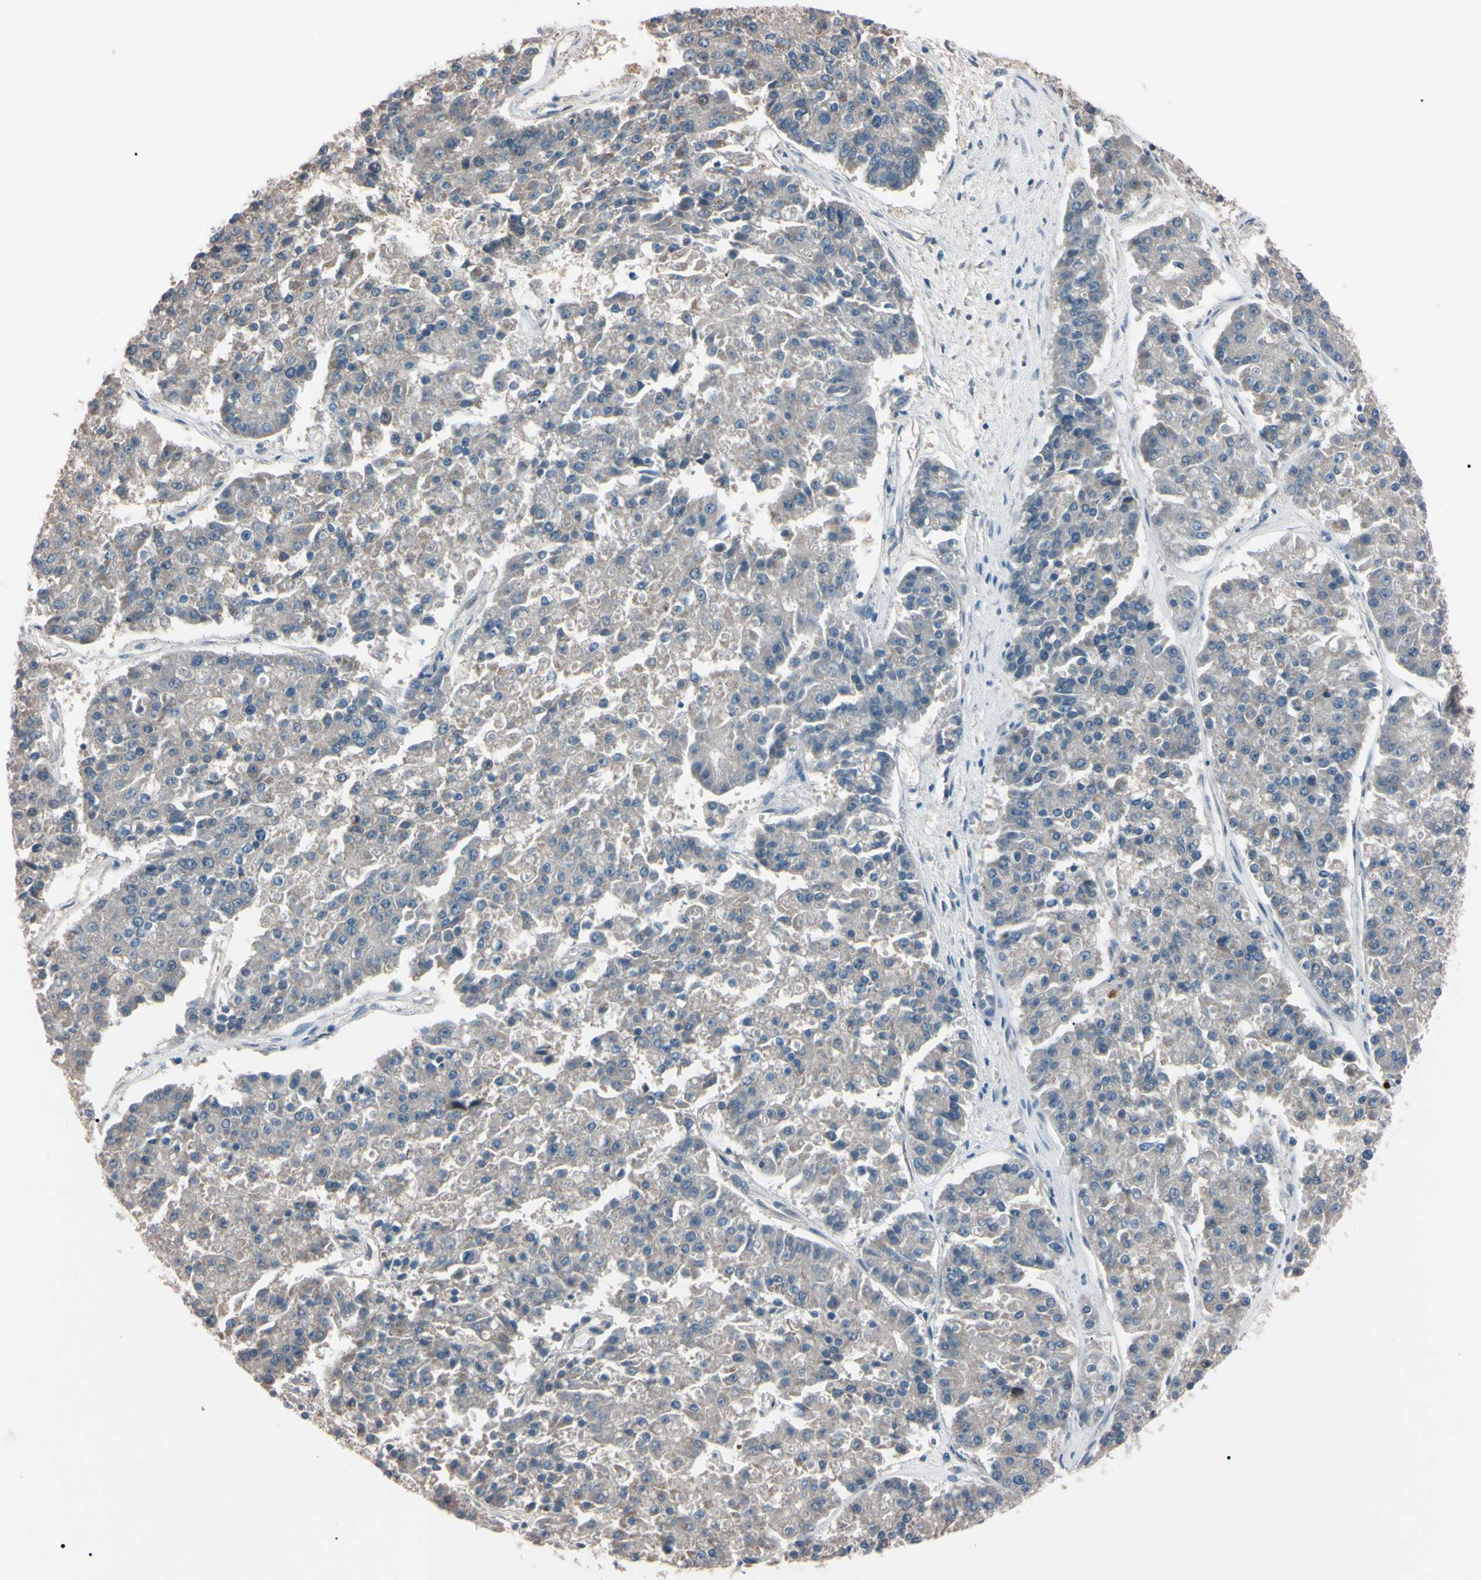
{"staining": {"intensity": "negative", "quantity": "none", "location": "none"}, "tissue": "pancreatic cancer", "cell_type": "Tumor cells", "image_type": "cancer", "snomed": [{"axis": "morphology", "description": "Adenocarcinoma, NOS"}, {"axis": "topography", "description": "Pancreas"}], "caption": "IHC micrograph of neoplastic tissue: pancreatic cancer stained with DAB (3,3'-diaminobenzidine) exhibits no significant protein positivity in tumor cells.", "gene": "TRAF5", "patient": {"sex": "male", "age": 50}}